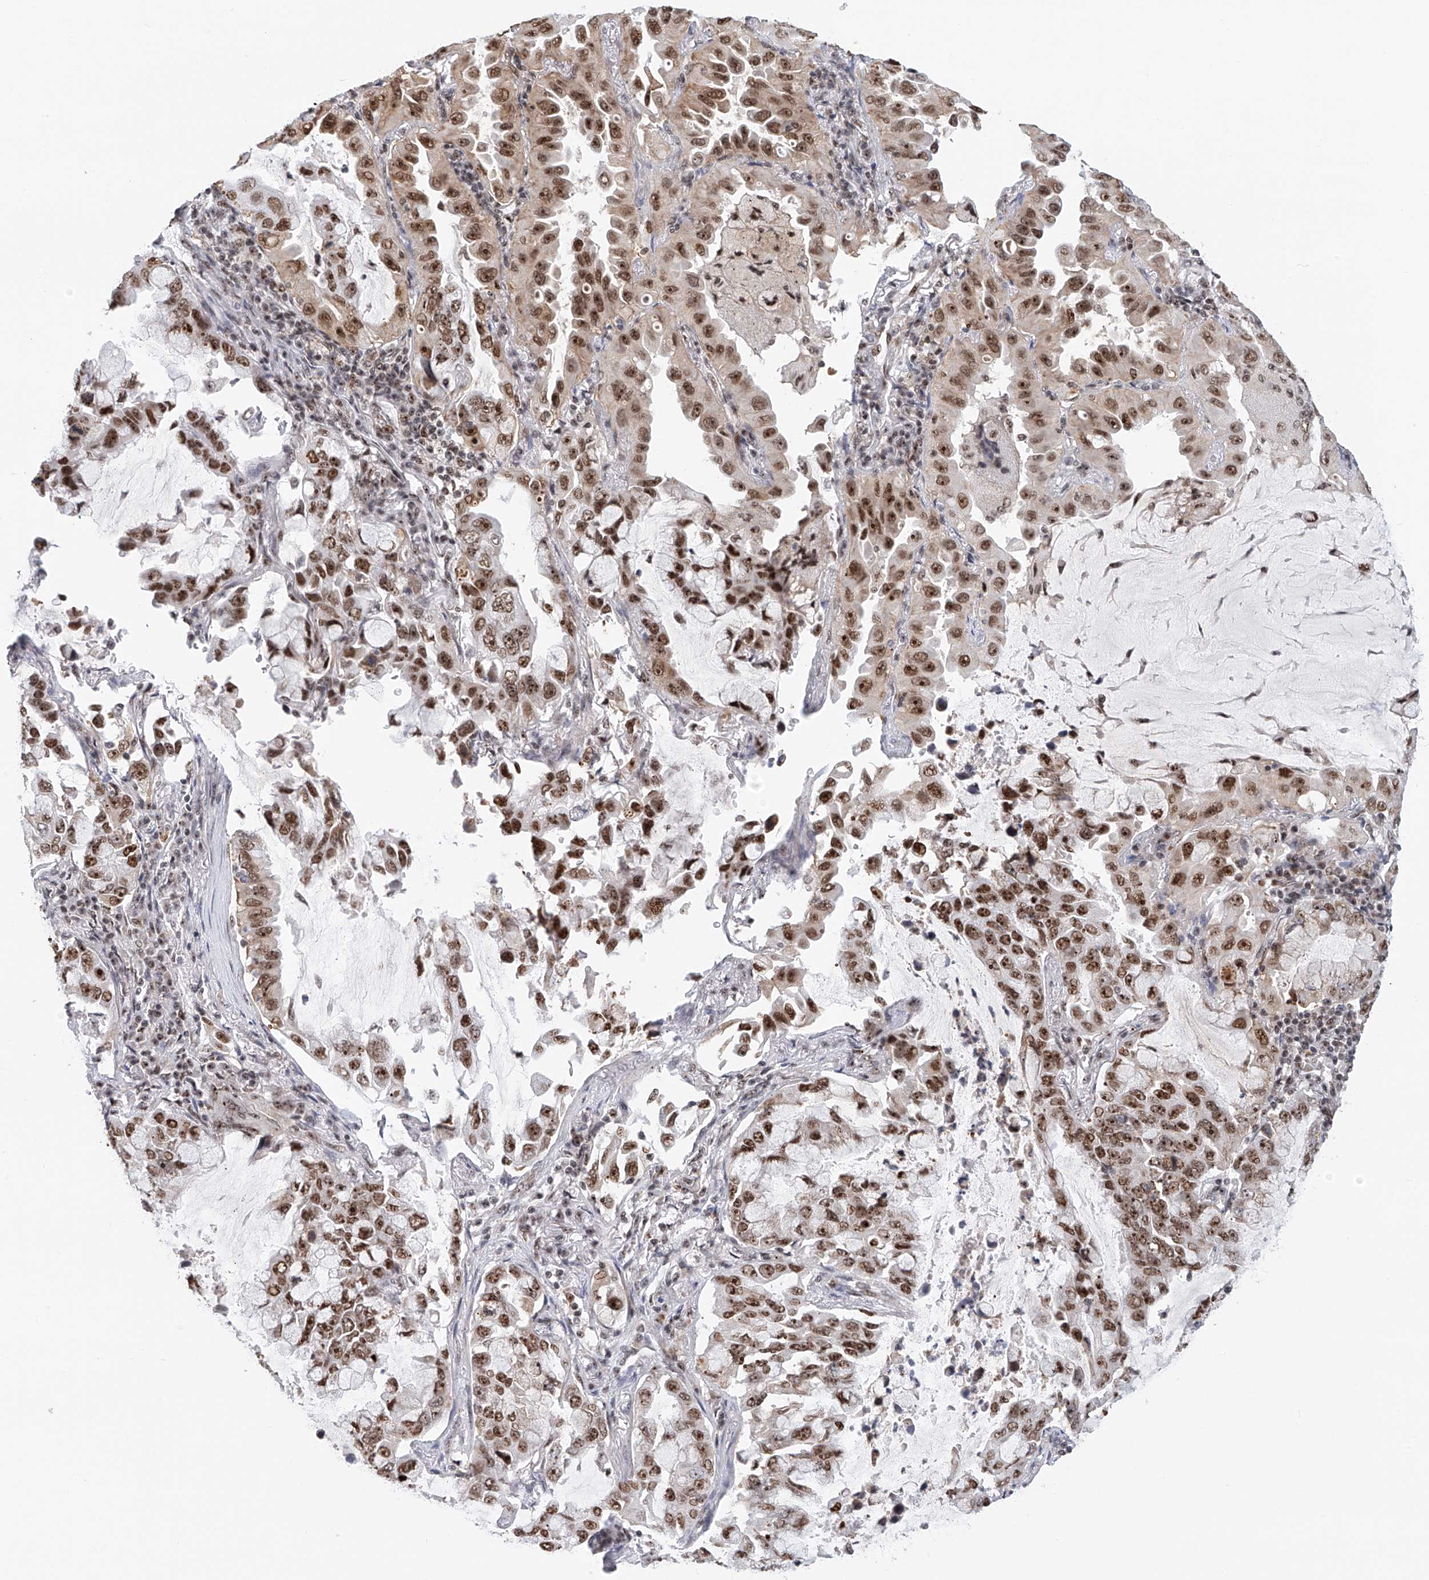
{"staining": {"intensity": "strong", "quantity": ">75%", "location": "nuclear"}, "tissue": "lung cancer", "cell_type": "Tumor cells", "image_type": "cancer", "snomed": [{"axis": "morphology", "description": "Adenocarcinoma, NOS"}, {"axis": "topography", "description": "Lung"}], "caption": "Strong nuclear positivity for a protein is present in about >75% of tumor cells of lung cancer (adenocarcinoma) using immunohistochemistry.", "gene": "PRUNE2", "patient": {"sex": "male", "age": 64}}